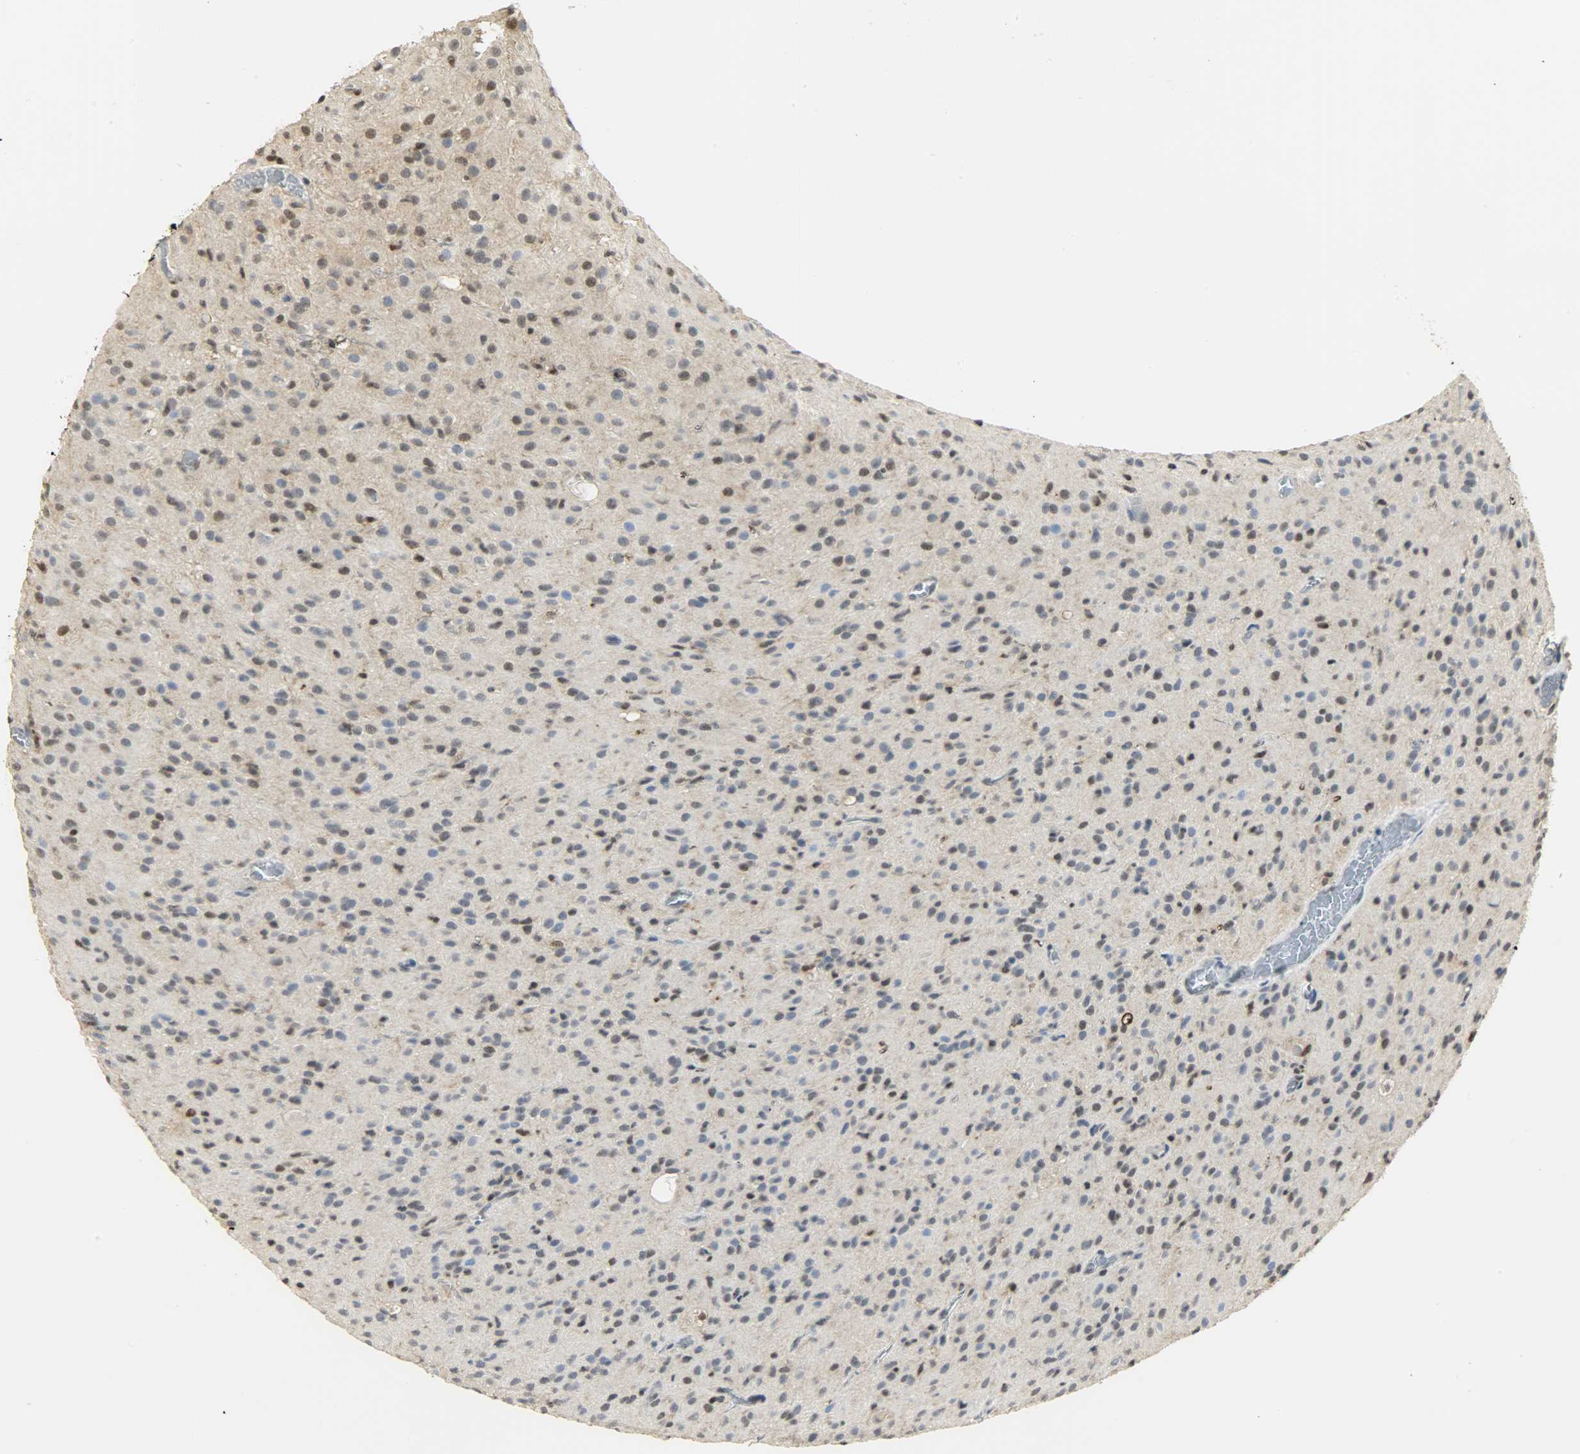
{"staining": {"intensity": "weak", "quantity": "<25%", "location": "nuclear"}, "tissue": "glioma", "cell_type": "Tumor cells", "image_type": "cancer", "snomed": [{"axis": "morphology", "description": "Glioma, malignant, High grade"}, {"axis": "topography", "description": "Brain"}], "caption": "Immunohistochemistry (IHC) of malignant glioma (high-grade) exhibits no expression in tumor cells.", "gene": "NPEPL1", "patient": {"sex": "female", "age": 59}}